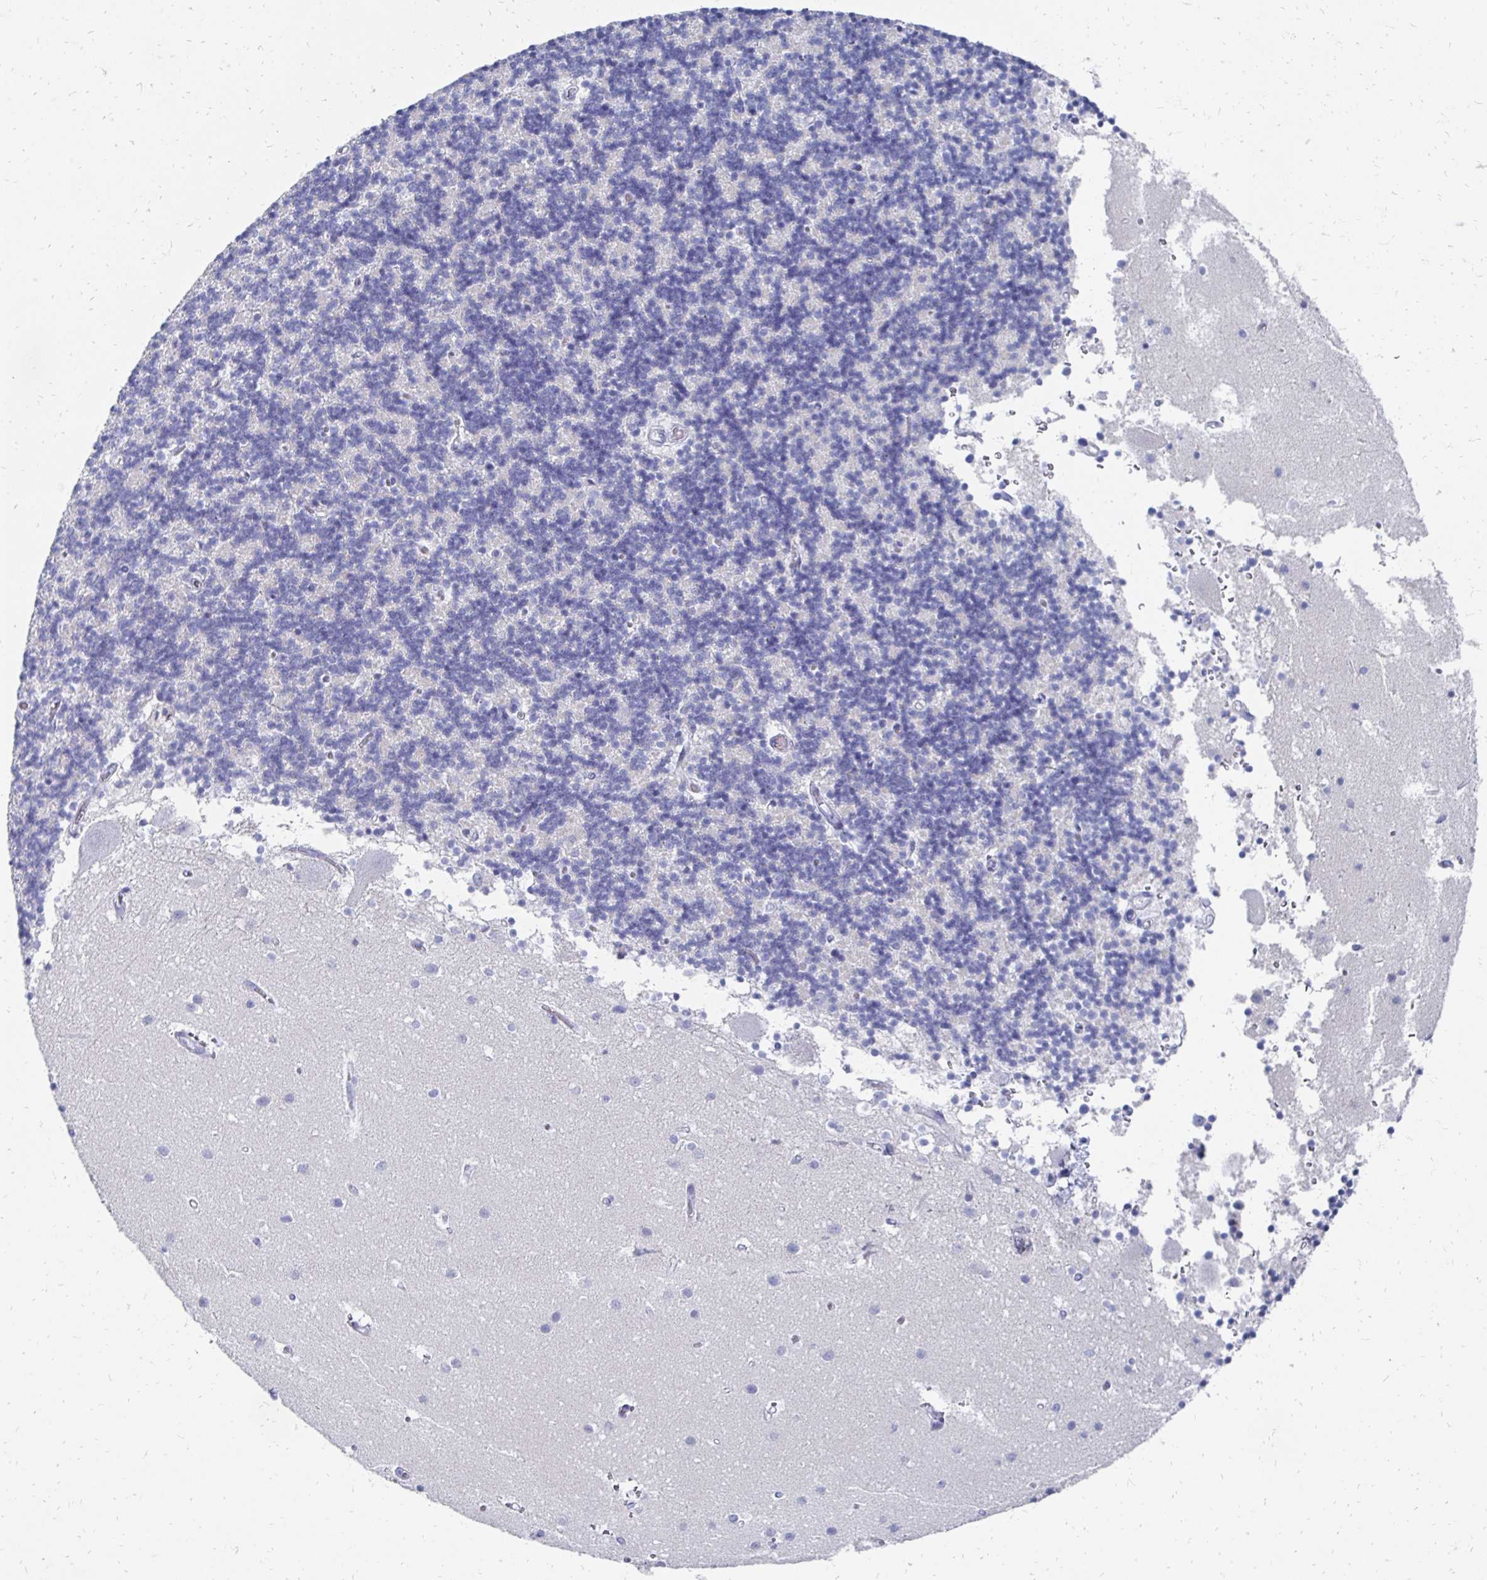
{"staining": {"intensity": "negative", "quantity": "none", "location": "none"}, "tissue": "cerebellum", "cell_type": "Cells in granular layer", "image_type": "normal", "snomed": [{"axis": "morphology", "description": "Normal tissue, NOS"}, {"axis": "topography", "description": "Cerebellum"}], "caption": "Immunohistochemical staining of benign cerebellum demonstrates no significant staining in cells in granular layer.", "gene": "SYCP3", "patient": {"sex": "male", "age": 54}}